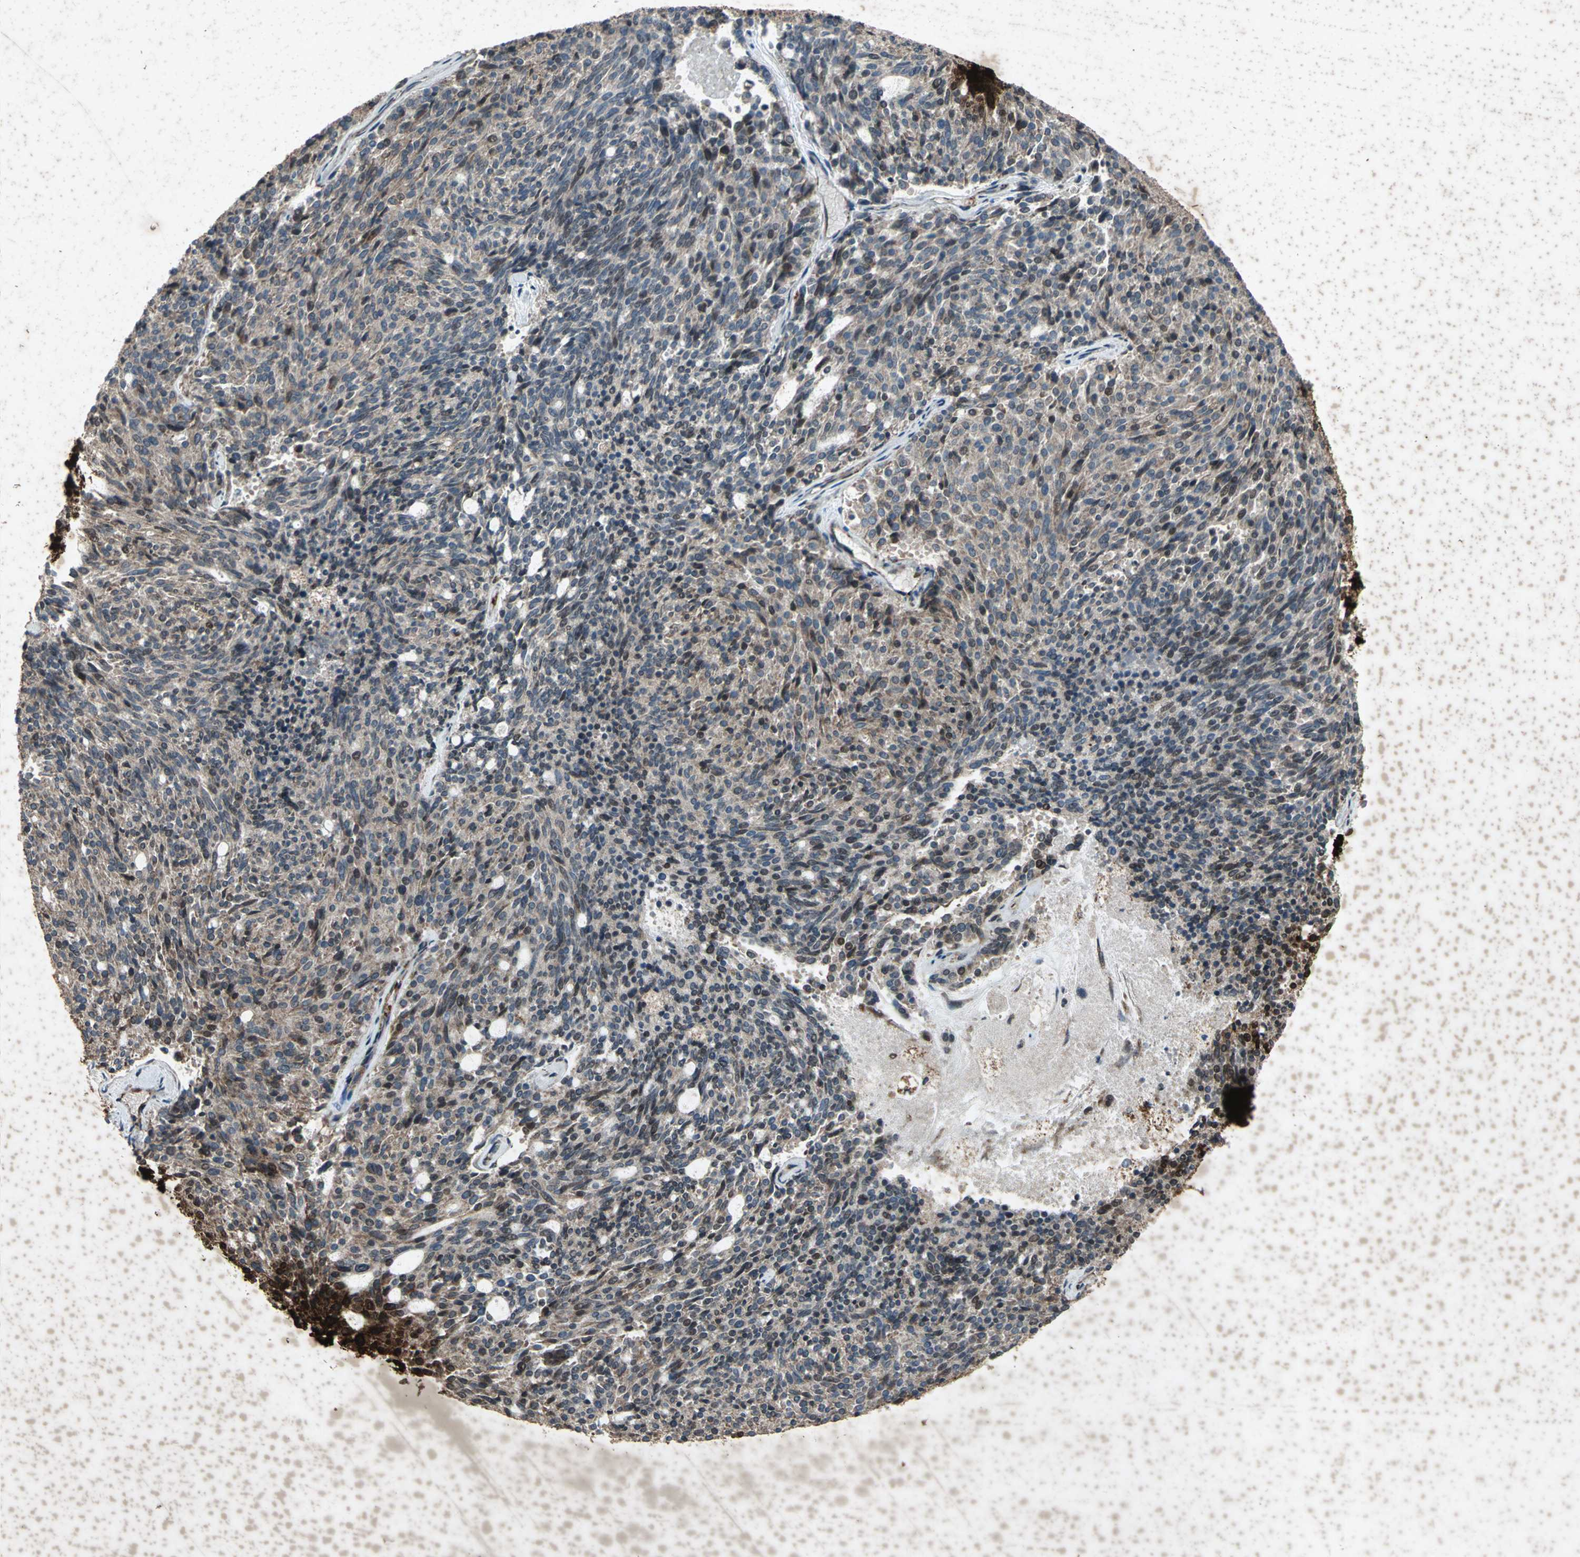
{"staining": {"intensity": "weak", "quantity": ">75%", "location": "cytoplasmic/membranous"}, "tissue": "carcinoid", "cell_type": "Tumor cells", "image_type": "cancer", "snomed": [{"axis": "morphology", "description": "Carcinoid, malignant, NOS"}, {"axis": "topography", "description": "Pancreas"}], "caption": "The immunohistochemical stain shows weak cytoplasmic/membranous positivity in tumor cells of carcinoid tissue.", "gene": "SEPTIN4", "patient": {"sex": "female", "age": 54}}